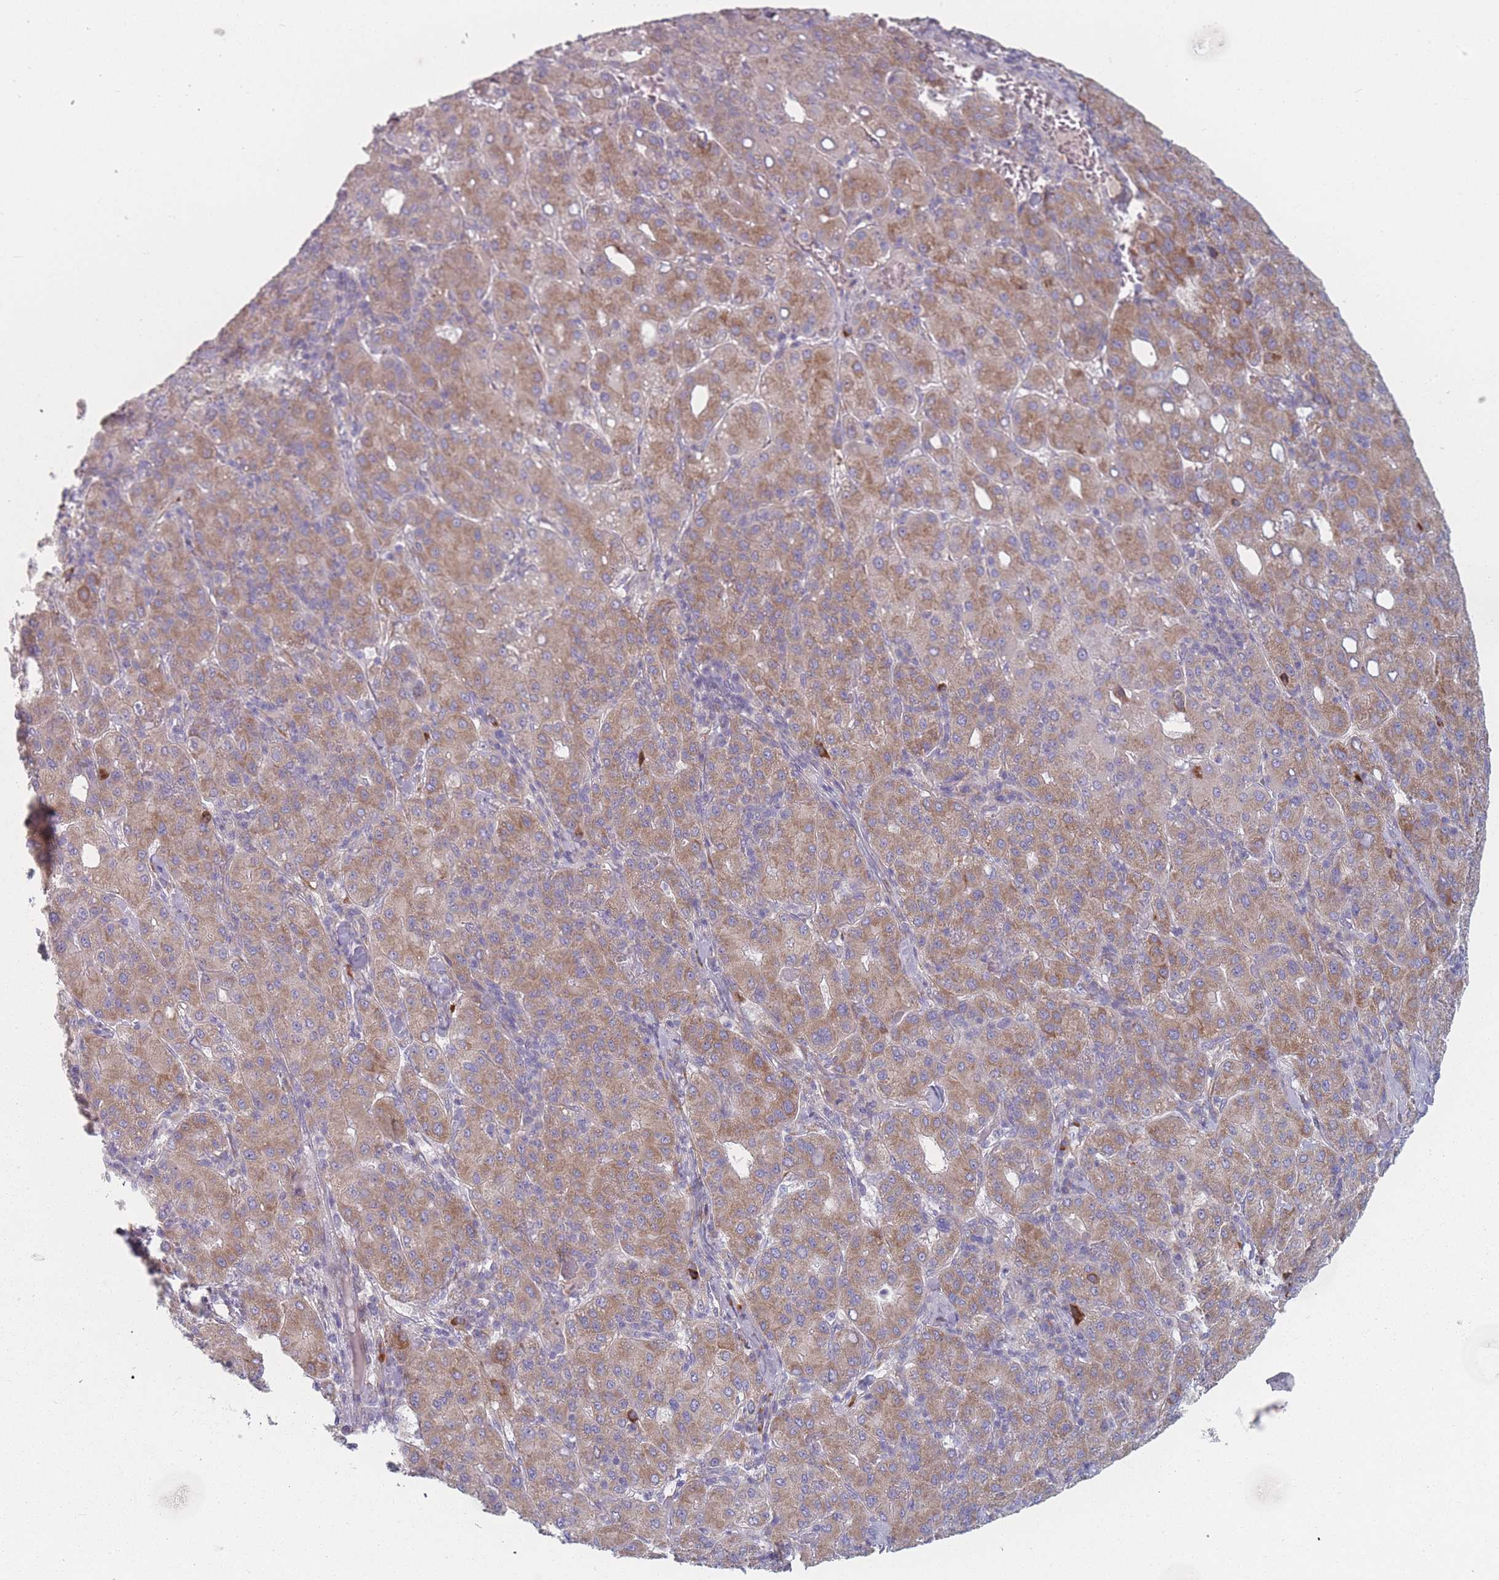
{"staining": {"intensity": "moderate", "quantity": ">75%", "location": "cytoplasmic/membranous"}, "tissue": "liver cancer", "cell_type": "Tumor cells", "image_type": "cancer", "snomed": [{"axis": "morphology", "description": "Carcinoma, Hepatocellular, NOS"}, {"axis": "topography", "description": "Liver"}], "caption": "Liver hepatocellular carcinoma stained for a protein (brown) displays moderate cytoplasmic/membranous positive staining in approximately >75% of tumor cells.", "gene": "CACNG5", "patient": {"sex": "male", "age": 65}}